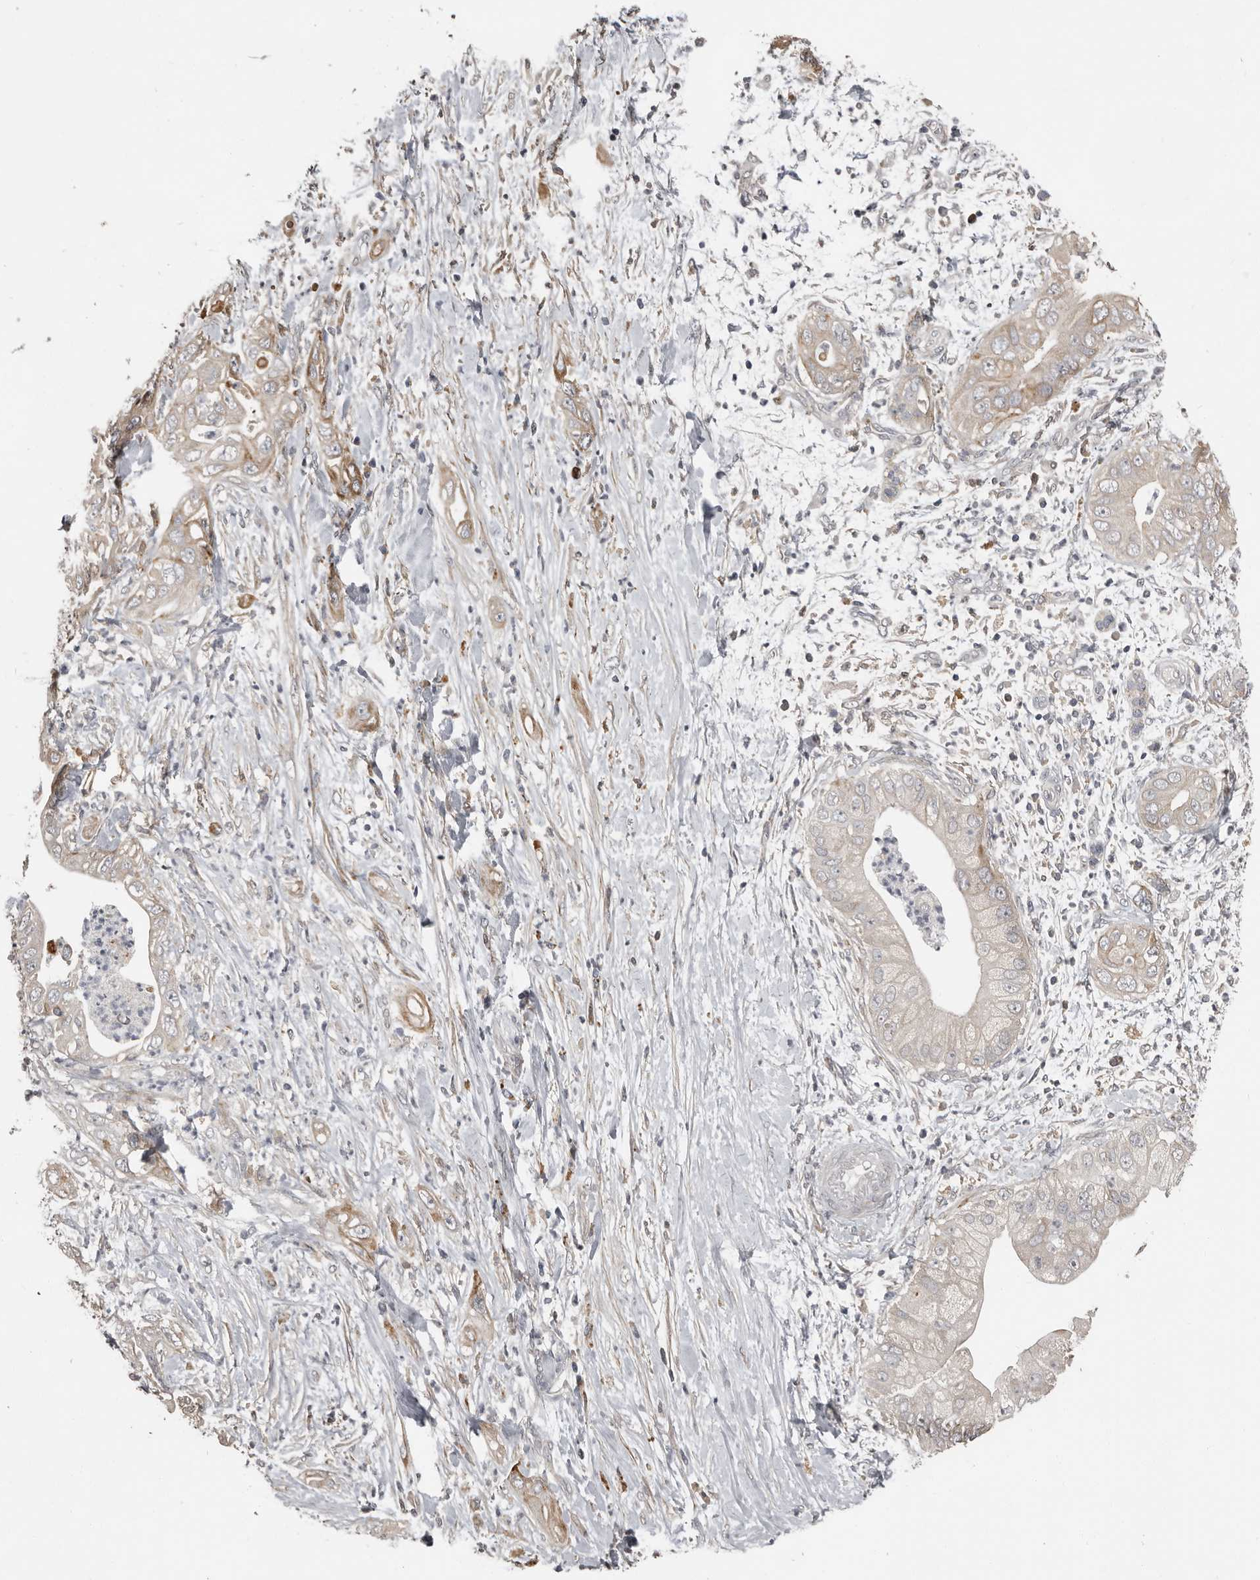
{"staining": {"intensity": "weak", "quantity": "<25%", "location": "cytoplasmic/membranous"}, "tissue": "pancreatic cancer", "cell_type": "Tumor cells", "image_type": "cancer", "snomed": [{"axis": "morphology", "description": "Adenocarcinoma, NOS"}, {"axis": "topography", "description": "Pancreas"}], "caption": "The image displays no significant positivity in tumor cells of pancreatic cancer (adenocarcinoma).", "gene": "KCNJ8", "patient": {"sex": "female", "age": 78}}